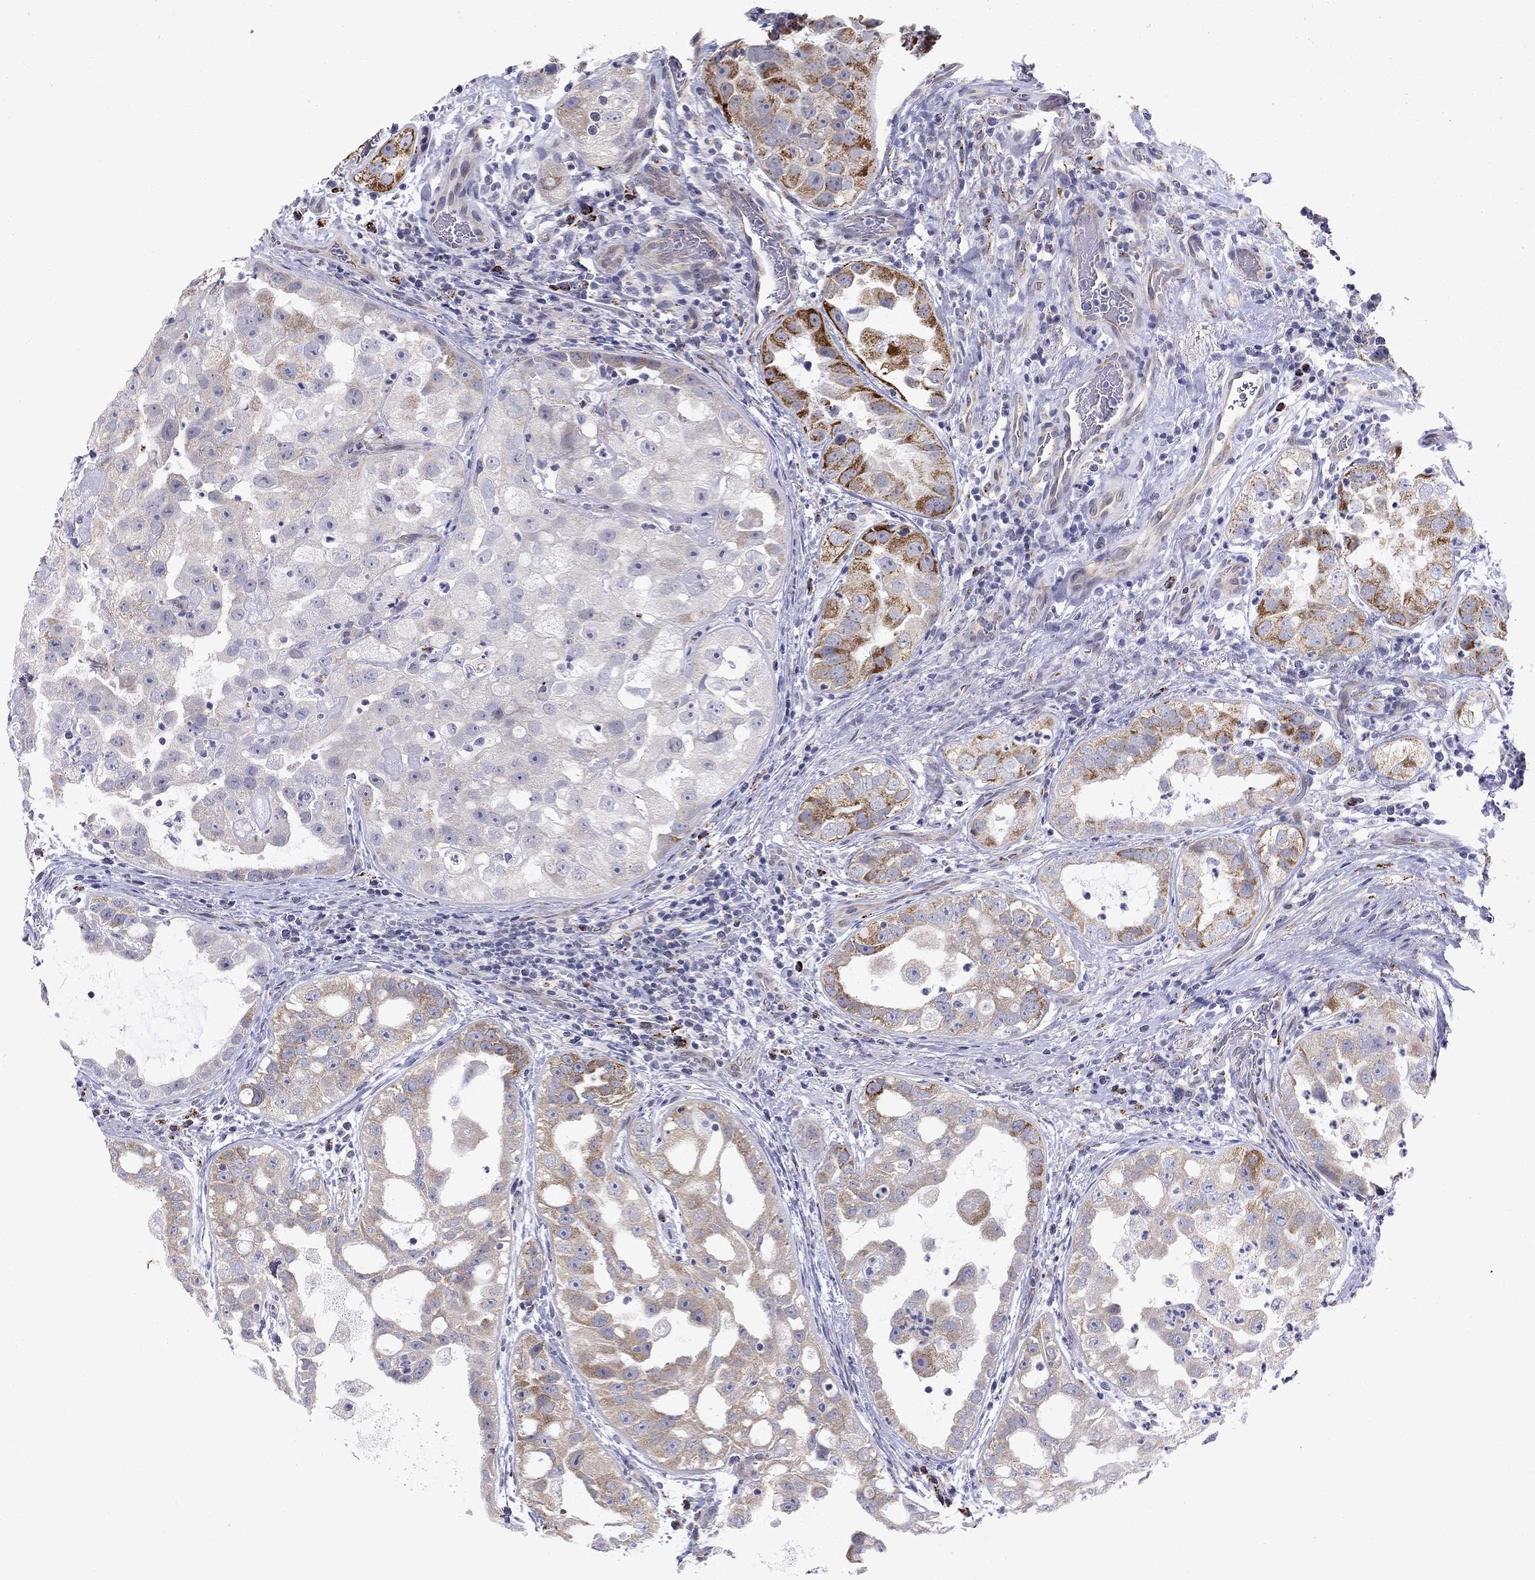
{"staining": {"intensity": "moderate", "quantity": "<25%", "location": "cytoplasmic/membranous"}, "tissue": "urothelial cancer", "cell_type": "Tumor cells", "image_type": "cancer", "snomed": [{"axis": "morphology", "description": "Urothelial carcinoma, High grade"}, {"axis": "topography", "description": "Urinary bladder"}], "caption": "Immunohistochemical staining of human high-grade urothelial carcinoma demonstrates low levels of moderate cytoplasmic/membranous expression in about <25% of tumor cells.", "gene": "CLIC6", "patient": {"sex": "female", "age": 41}}